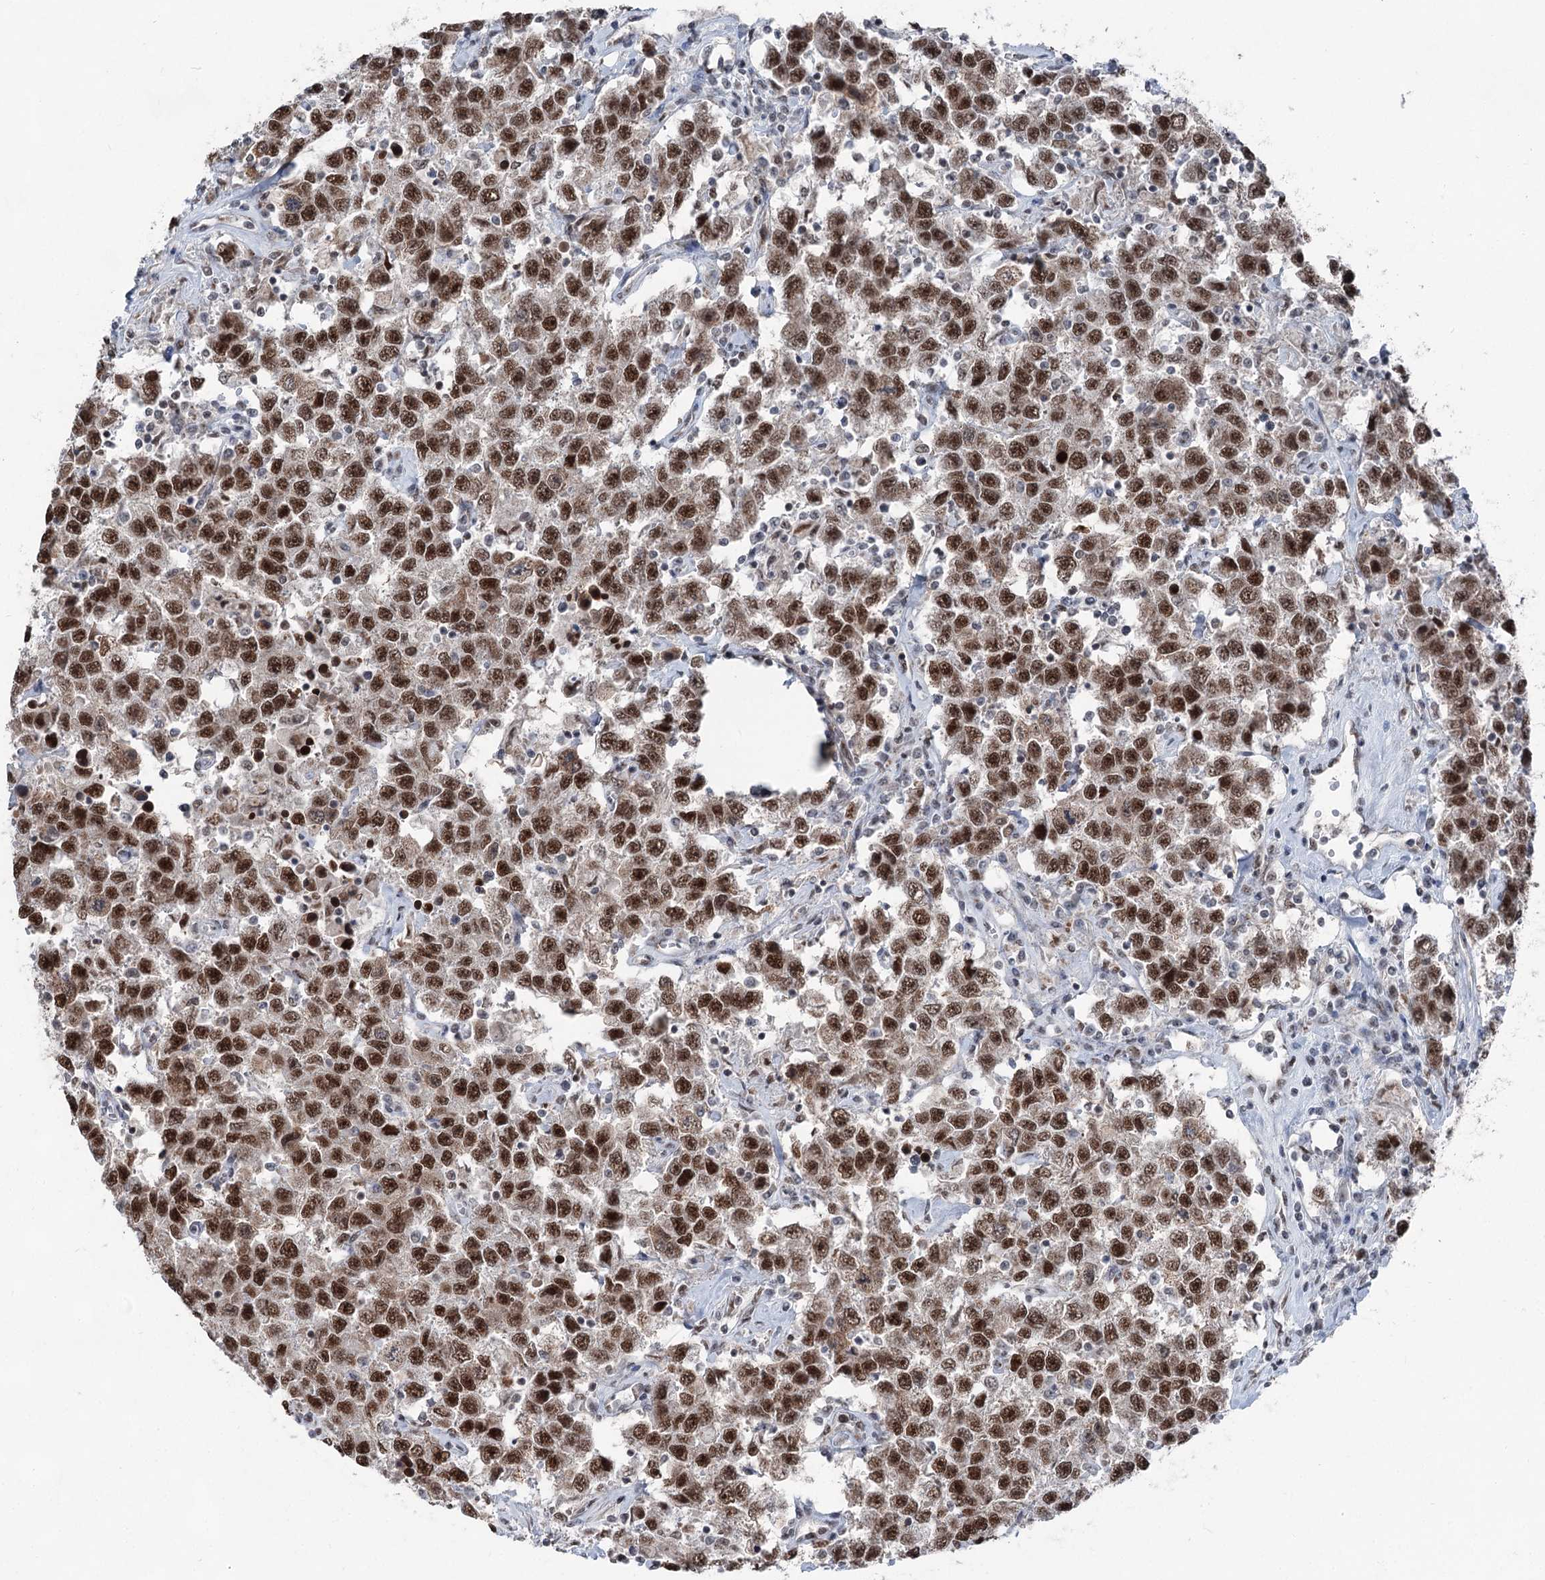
{"staining": {"intensity": "strong", "quantity": ">75%", "location": "nuclear"}, "tissue": "testis cancer", "cell_type": "Tumor cells", "image_type": "cancer", "snomed": [{"axis": "morphology", "description": "Seminoma, NOS"}, {"axis": "topography", "description": "Testis"}], "caption": "Testis seminoma tissue shows strong nuclear positivity in about >75% of tumor cells (IHC, brightfield microscopy, high magnification).", "gene": "ZCCHC8", "patient": {"sex": "male", "age": 41}}